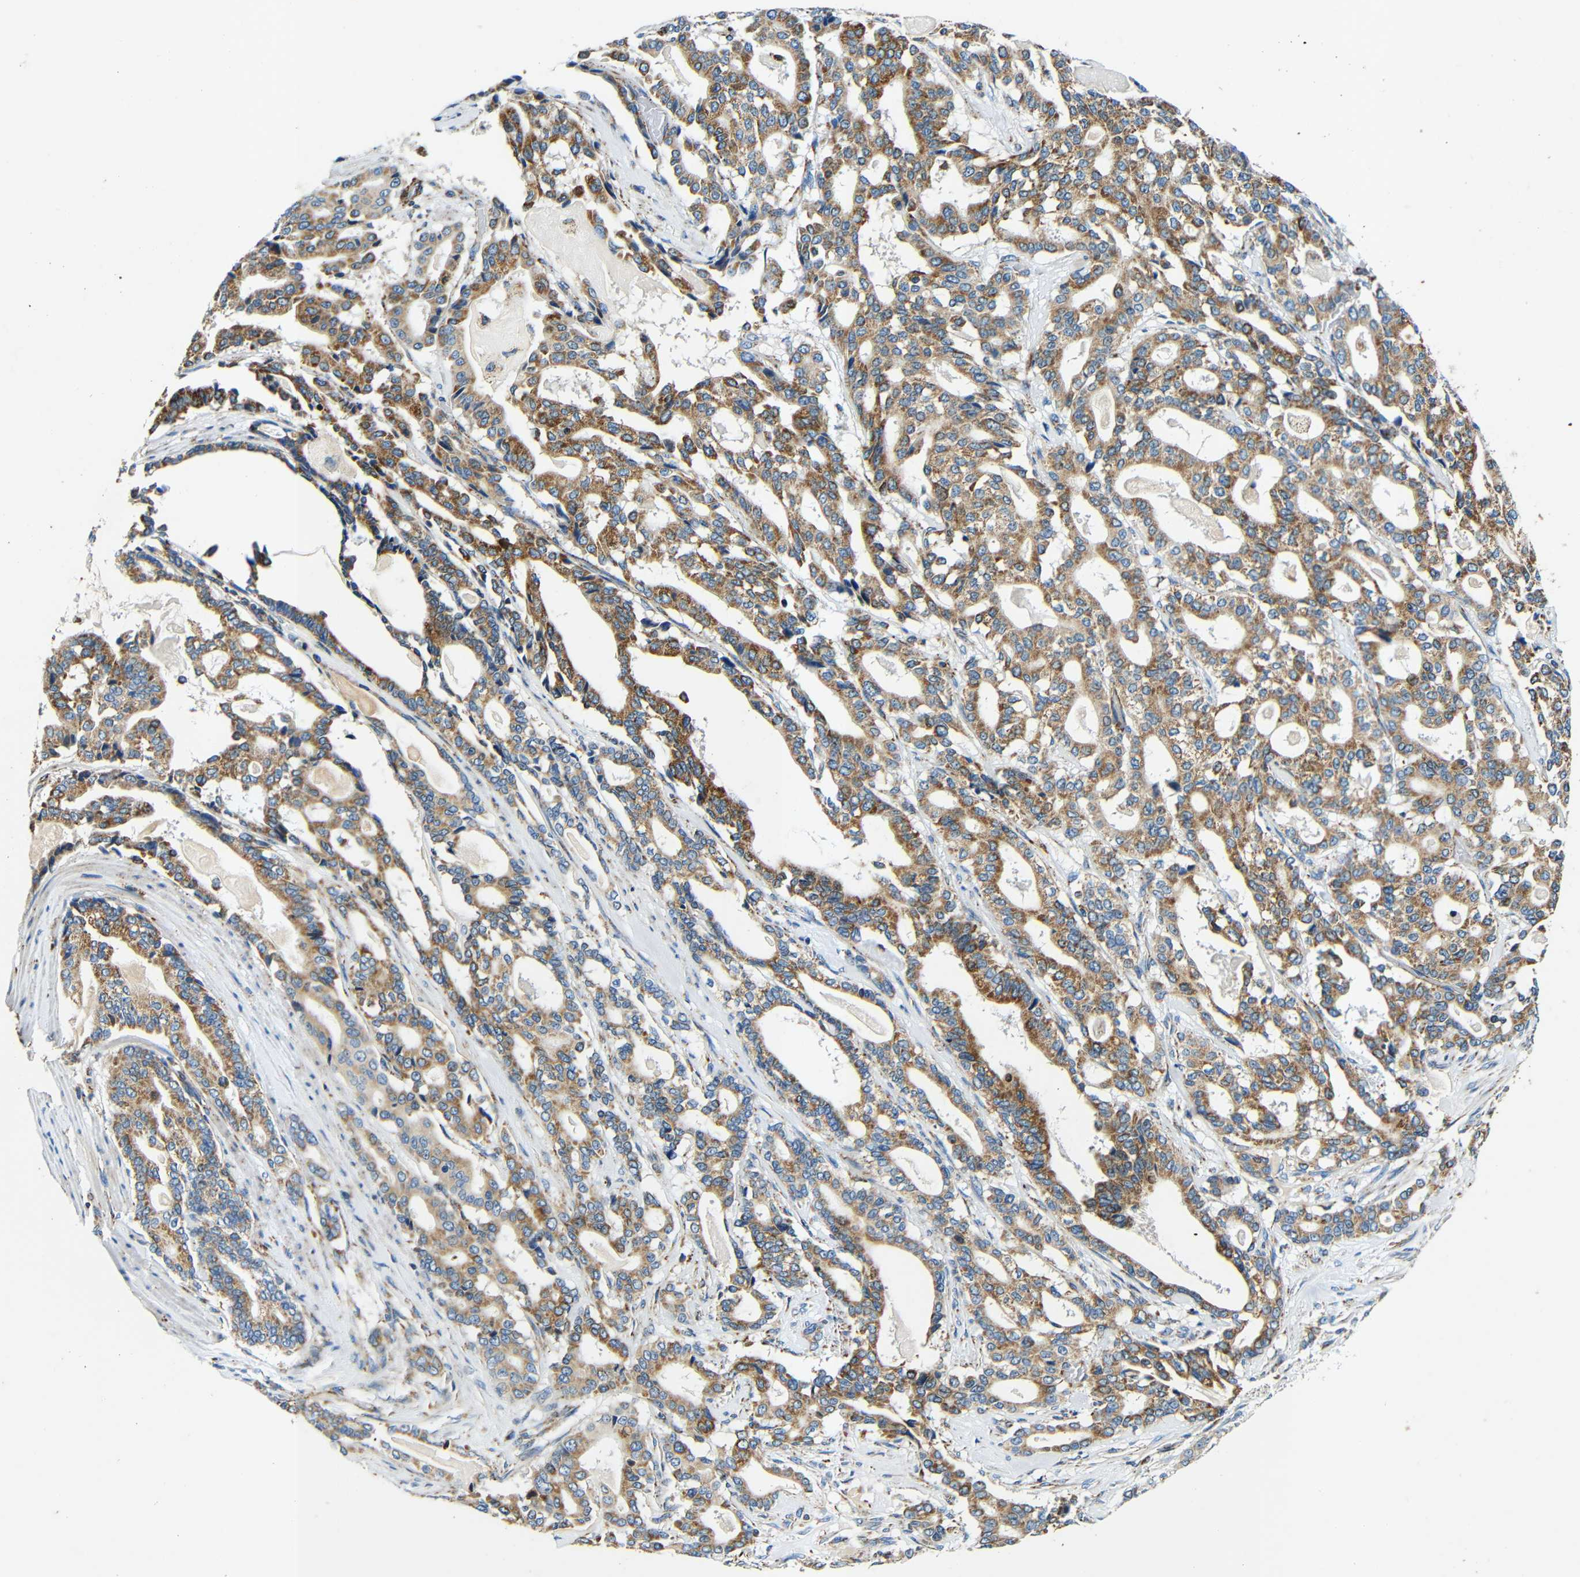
{"staining": {"intensity": "moderate", "quantity": ">75%", "location": "cytoplasmic/membranous"}, "tissue": "pancreatic cancer", "cell_type": "Tumor cells", "image_type": "cancer", "snomed": [{"axis": "morphology", "description": "Adenocarcinoma, NOS"}, {"axis": "topography", "description": "Pancreas"}], "caption": "An image of human pancreatic adenocarcinoma stained for a protein reveals moderate cytoplasmic/membranous brown staining in tumor cells.", "gene": "GALNT18", "patient": {"sex": "male", "age": 63}}